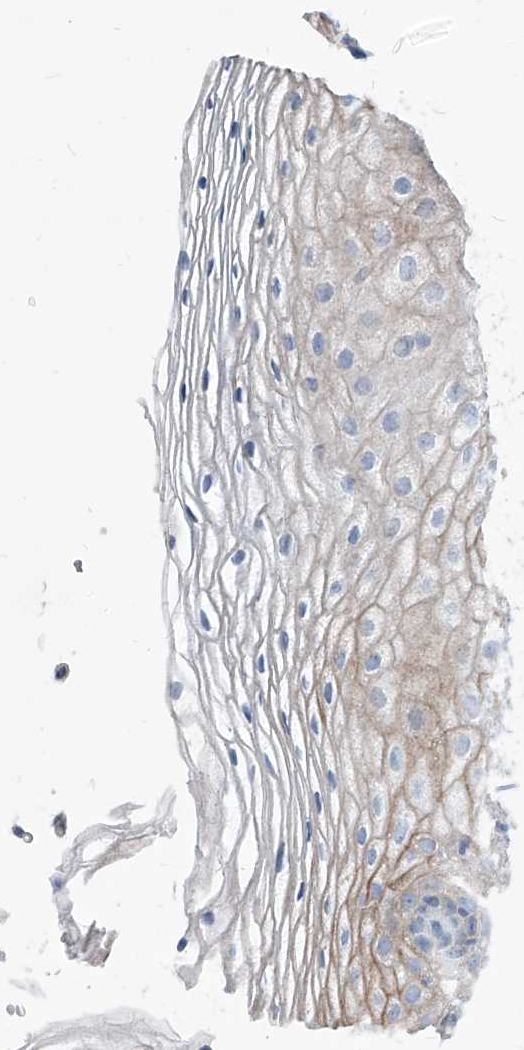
{"staining": {"intensity": "moderate", "quantity": "<25%", "location": "cytoplasmic/membranous"}, "tissue": "vagina", "cell_type": "Squamous epithelial cells", "image_type": "normal", "snomed": [{"axis": "morphology", "description": "Normal tissue, NOS"}, {"axis": "topography", "description": "Vagina"}], "caption": "Vagina stained with DAB IHC exhibits low levels of moderate cytoplasmic/membranous positivity in about <25% of squamous epithelial cells. (brown staining indicates protein expression, while blue staining denotes nuclei).", "gene": "AGPS", "patient": {"sex": "female", "age": 60}}